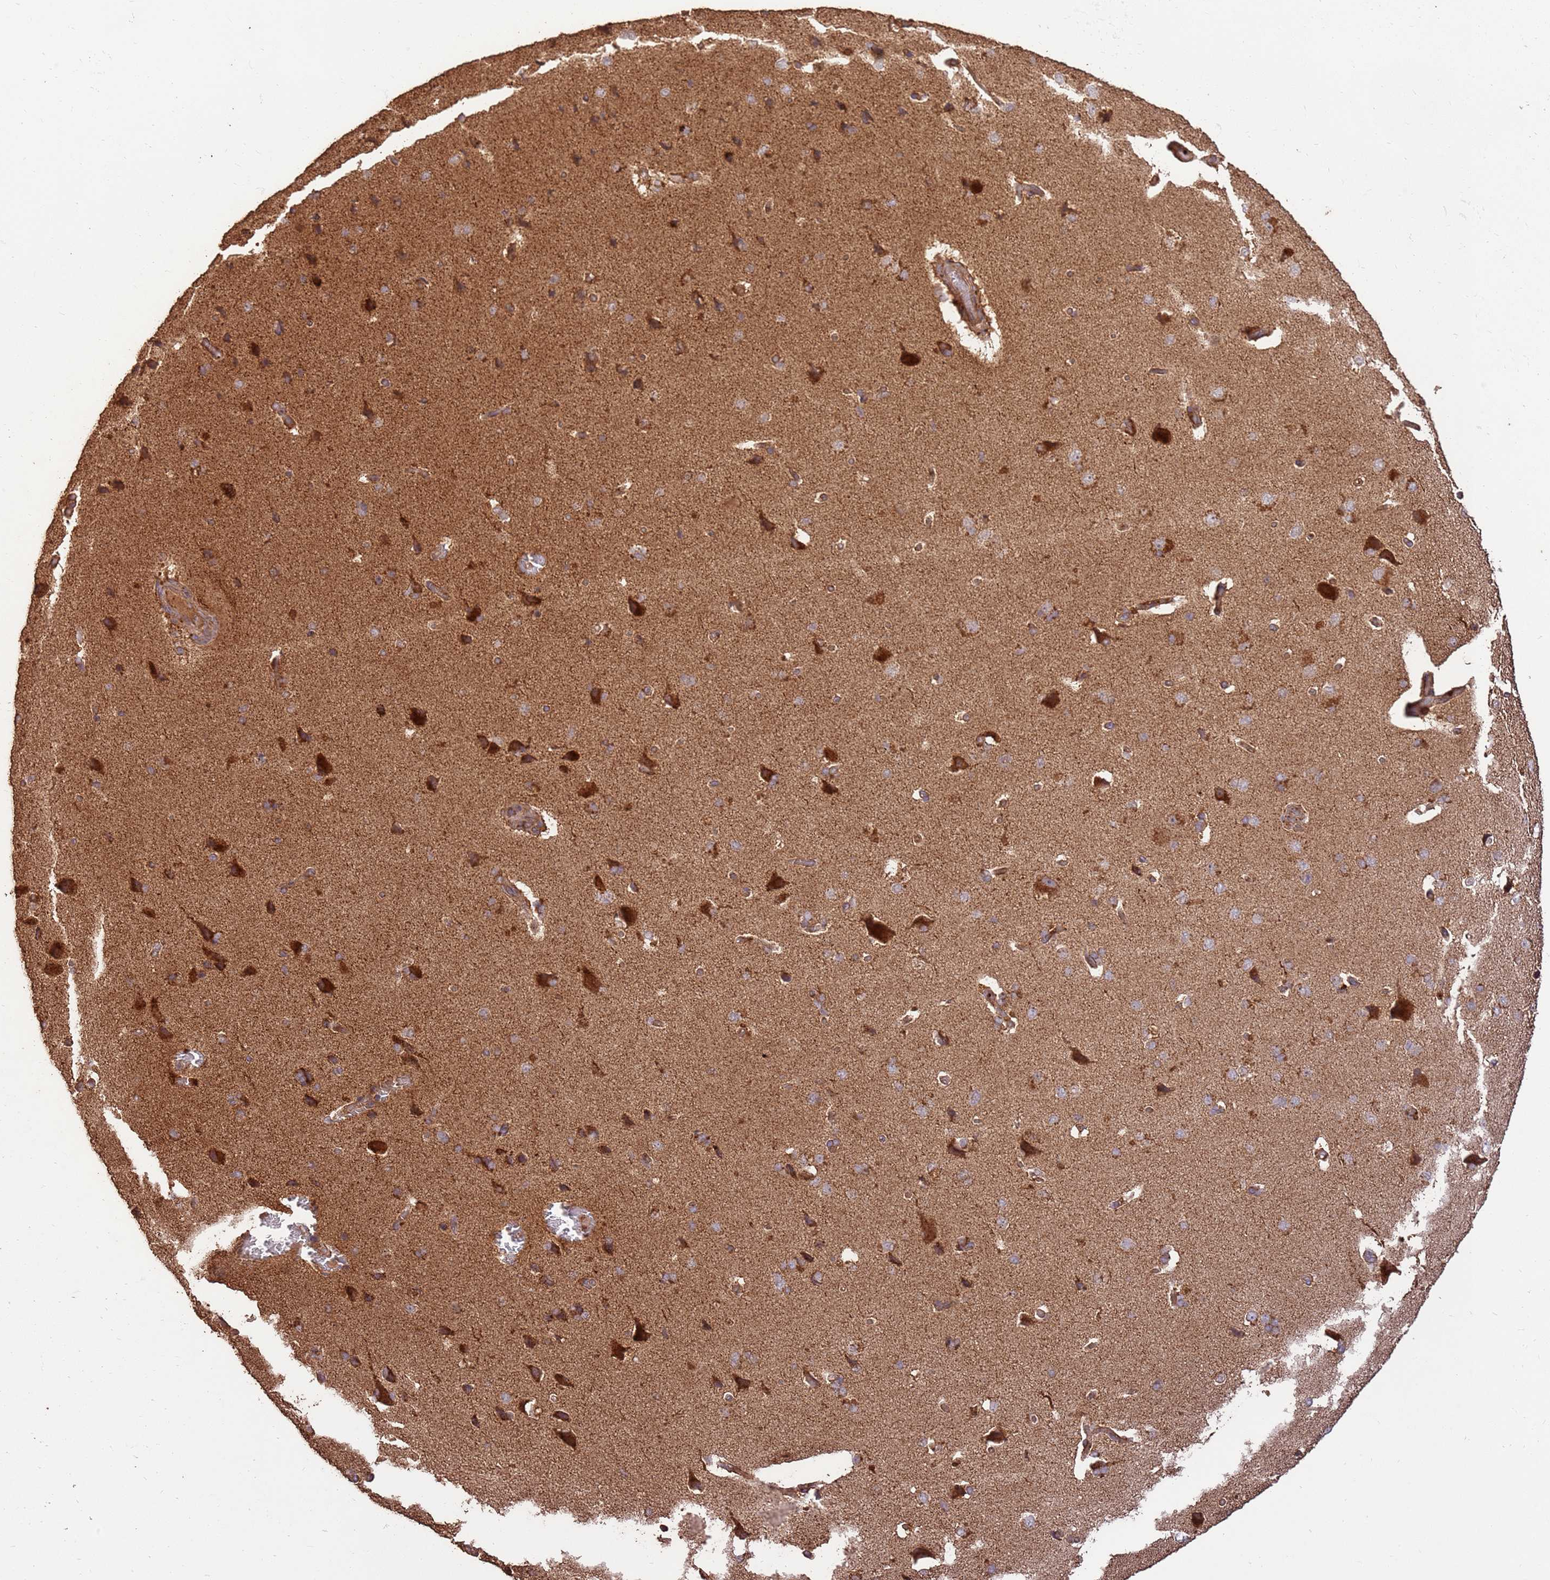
{"staining": {"intensity": "moderate", "quantity": ">75%", "location": "cytoplasmic/membranous"}, "tissue": "cerebral cortex", "cell_type": "Endothelial cells", "image_type": "normal", "snomed": [{"axis": "morphology", "description": "Normal tissue, NOS"}, {"axis": "topography", "description": "Cerebral cortex"}], "caption": "Protein expression analysis of normal human cerebral cortex reveals moderate cytoplasmic/membranous positivity in about >75% of endothelial cells. The staining was performed using DAB (3,3'-diaminobenzidine), with brown indicating positive protein expression. Nuclei are stained blue with hematoxylin.", "gene": "LRRC28", "patient": {"sex": "male", "age": 62}}